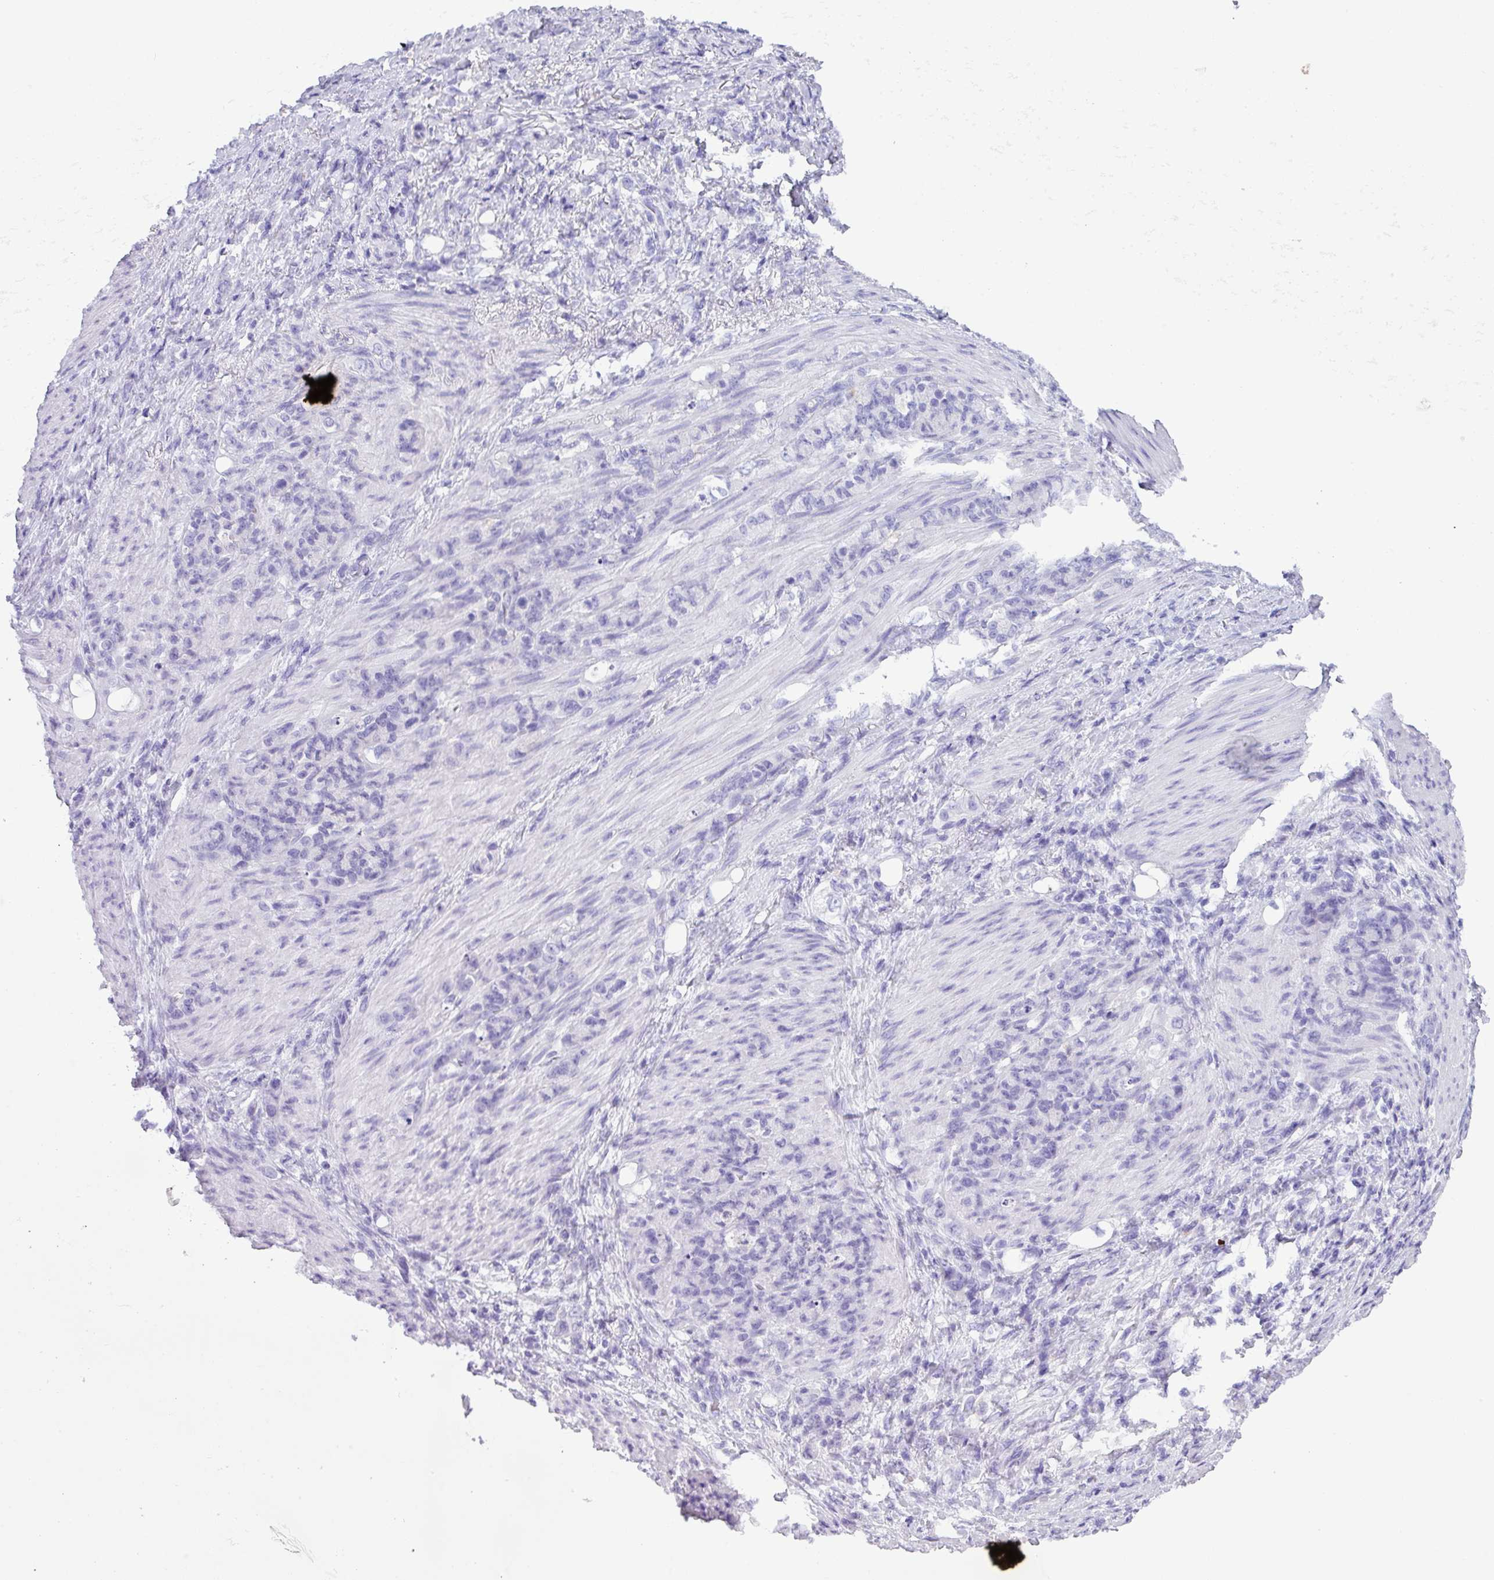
{"staining": {"intensity": "negative", "quantity": "none", "location": "none"}, "tissue": "stomach cancer", "cell_type": "Tumor cells", "image_type": "cancer", "snomed": [{"axis": "morphology", "description": "Adenocarcinoma, NOS"}, {"axis": "topography", "description": "Stomach"}], "caption": "Image shows no significant protein expression in tumor cells of stomach cancer (adenocarcinoma). The staining was performed using DAB (3,3'-diaminobenzidine) to visualize the protein expression in brown, while the nuclei were stained in blue with hematoxylin (Magnification: 20x).", "gene": "ZNF568", "patient": {"sex": "female", "age": 79}}